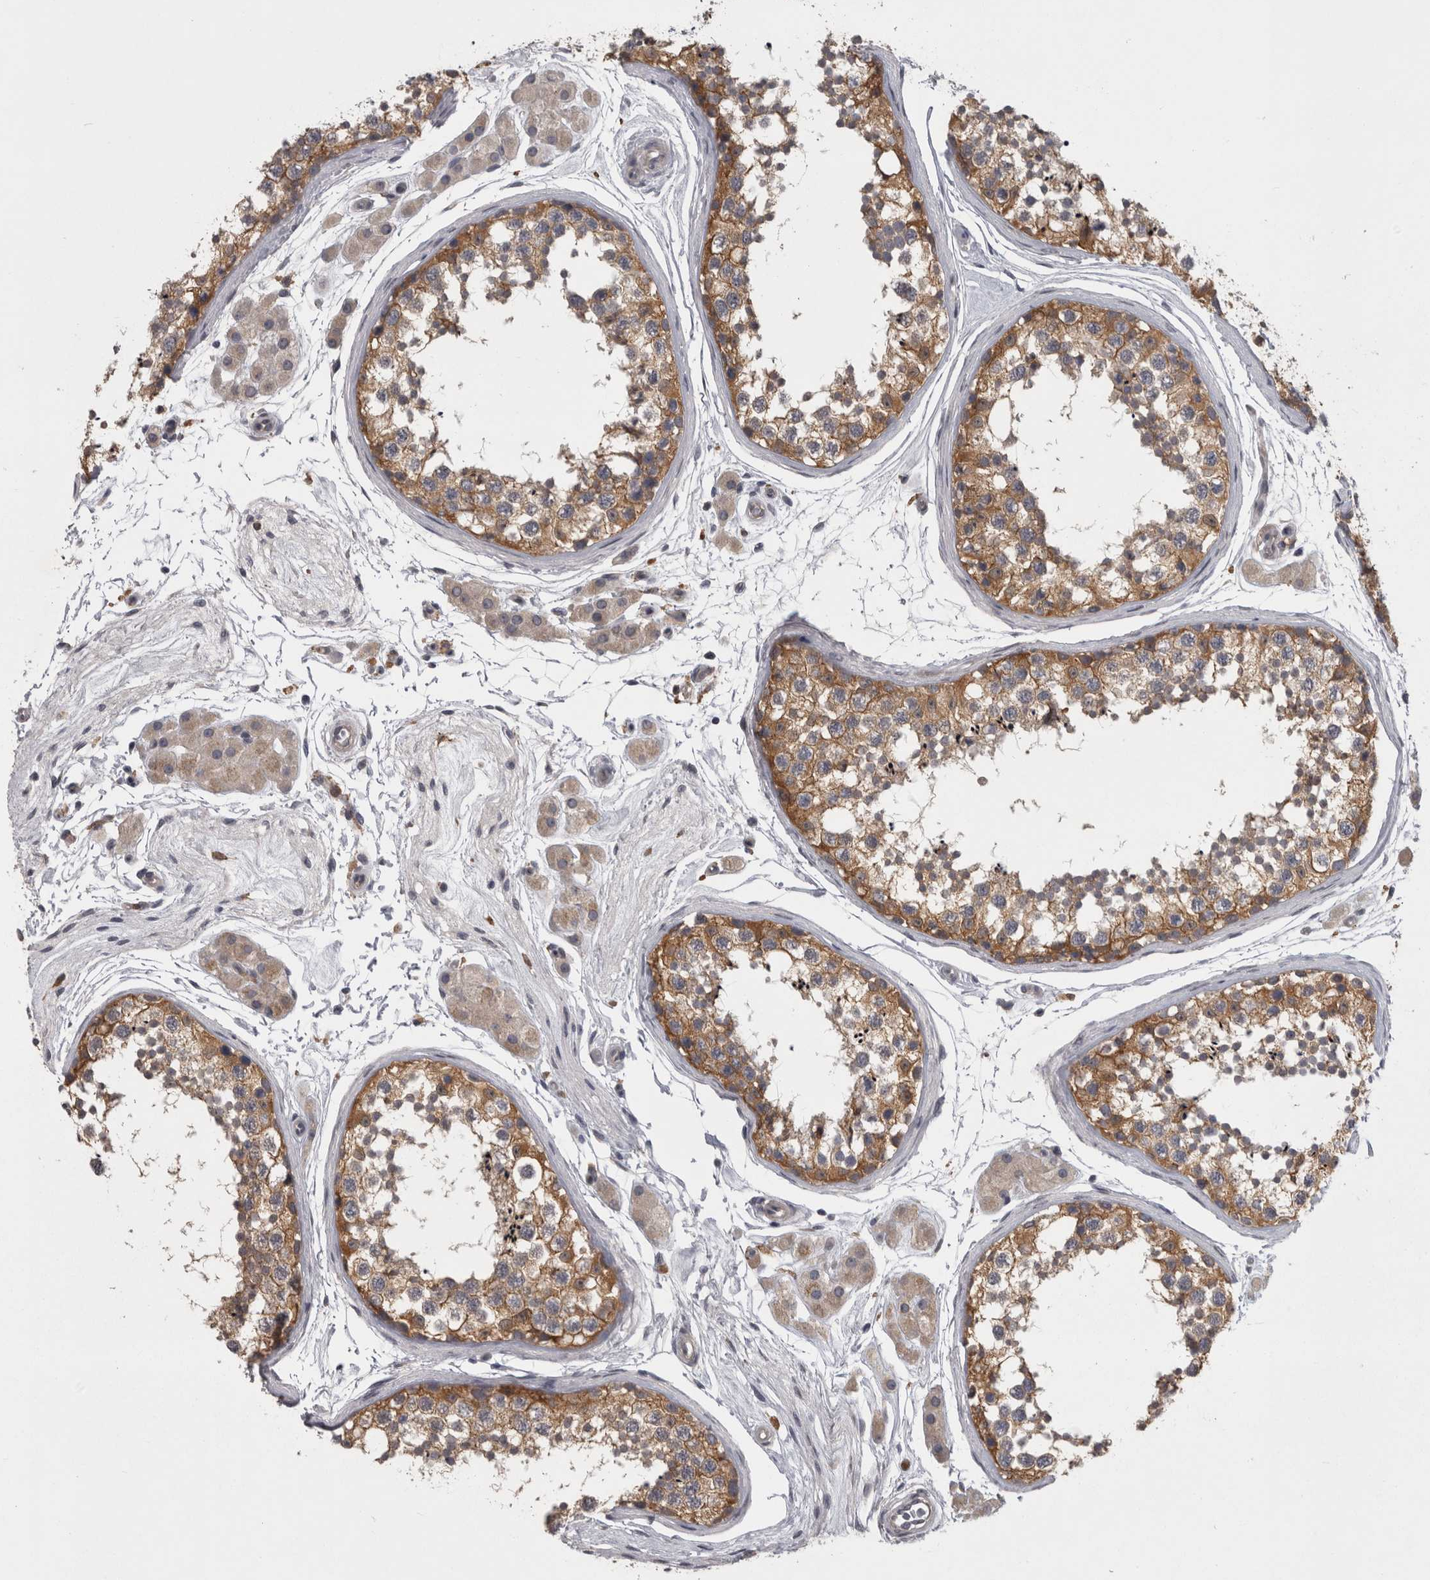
{"staining": {"intensity": "moderate", "quantity": ">75%", "location": "cytoplasmic/membranous"}, "tissue": "testis", "cell_type": "Cells in seminiferous ducts", "image_type": "normal", "snomed": [{"axis": "morphology", "description": "Normal tissue, NOS"}, {"axis": "topography", "description": "Testis"}], "caption": "Immunohistochemistry (IHC) (DAB (3,3'-diaminobenzidine)) staining of normal testis exhibits moderate cytoplasmic/membranous protein positivity in approximately >75% of cells in seminiferous ducts.", "gene": "PRKCI", "patient": {"sex": "male", "age": 56}}